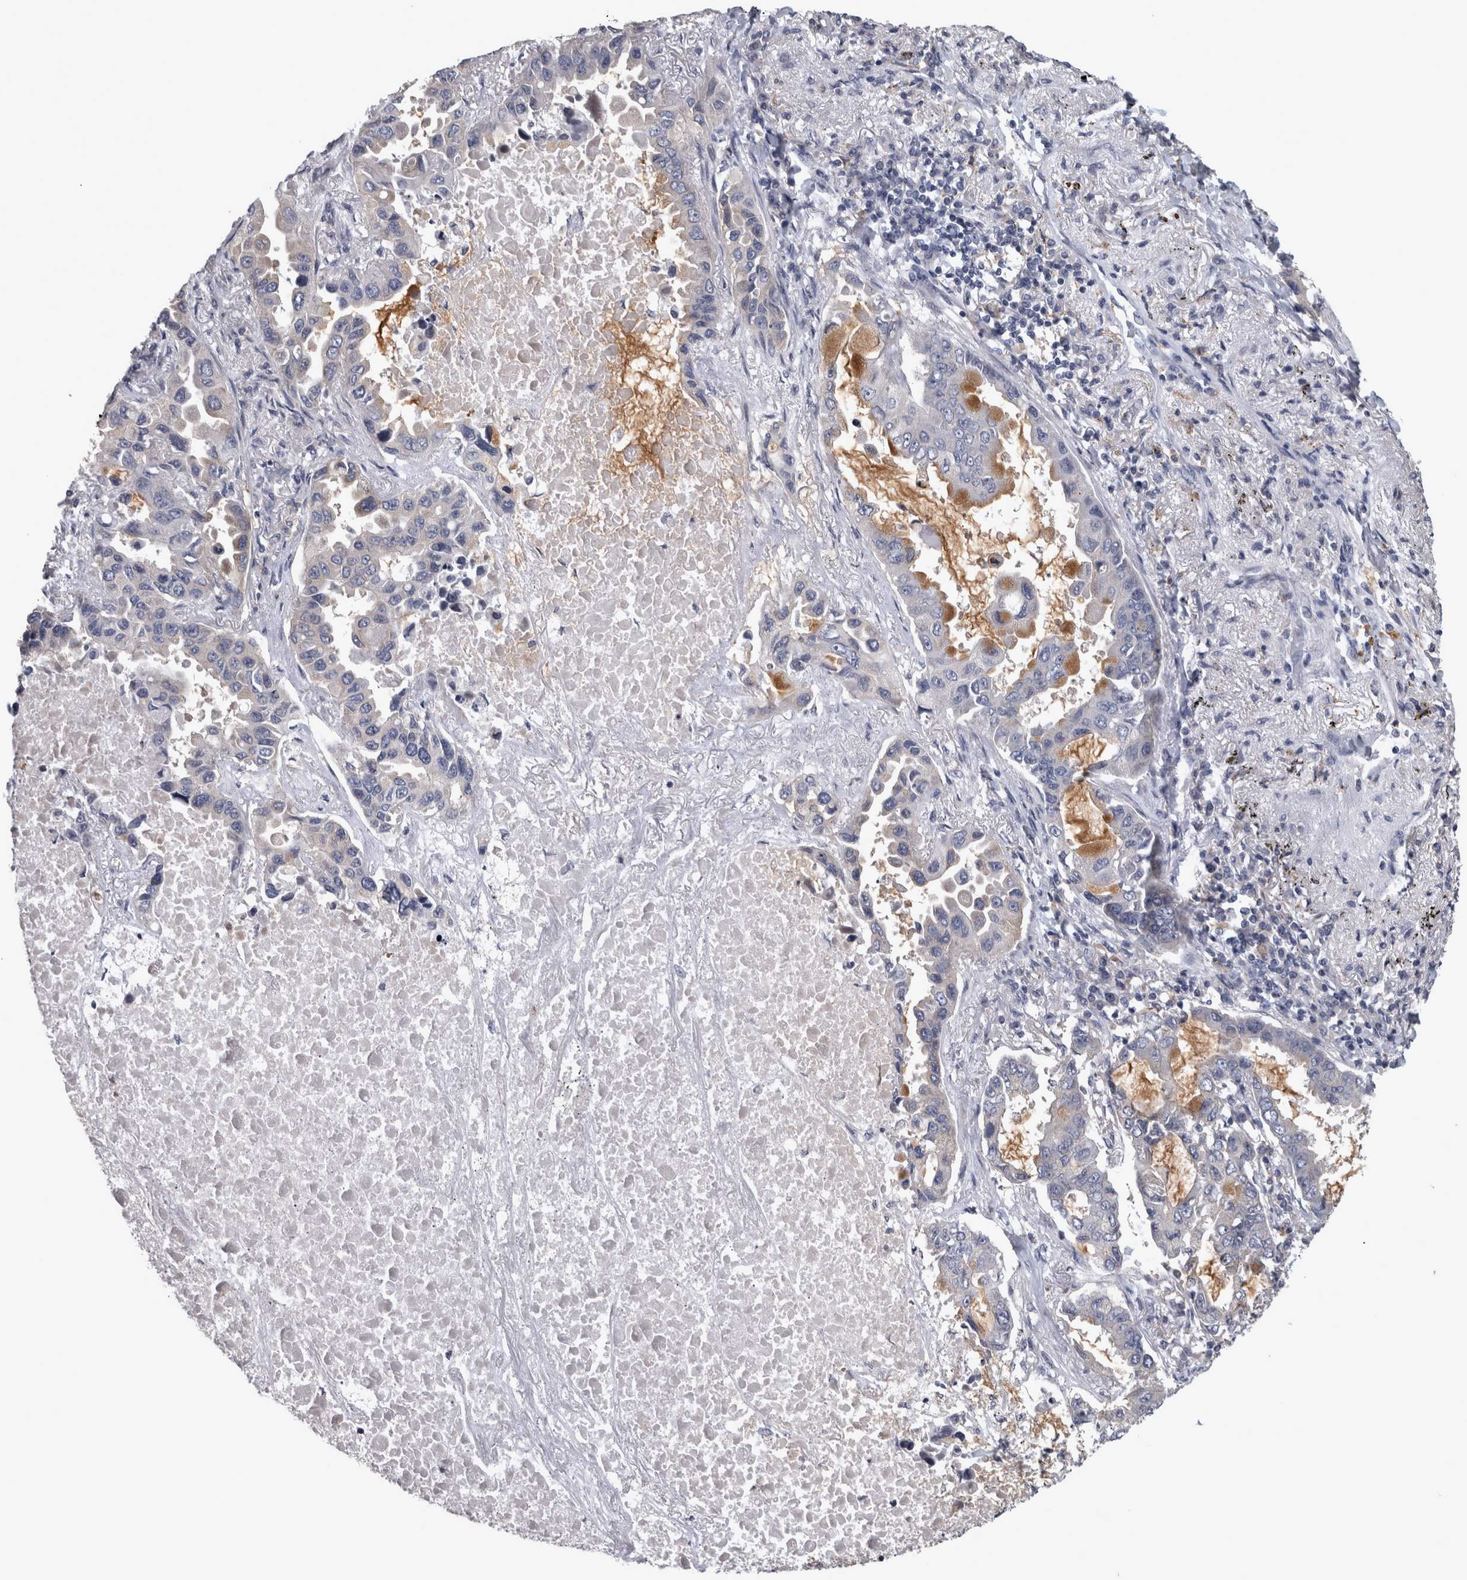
{"staining": {"intensity": "negative", "quantity": "none", "location": "none"}, "tissue": "lung cancer", "cell_type": "Tumor cells", "image_type": "cancer", "snomed": [{"axis": "morphology", "description": "Adenocarcinoma, NOS"}, {"axis": "topography", "description": "Lung"}], "caption": "A high-resolution histopathology image shows IHC staining of lung cancer (adenocarcinoma), which demonstrates no significant staining in tumor cells.", "gene": "PRKCI", "patient": {"sex": "male", "age": 64}}